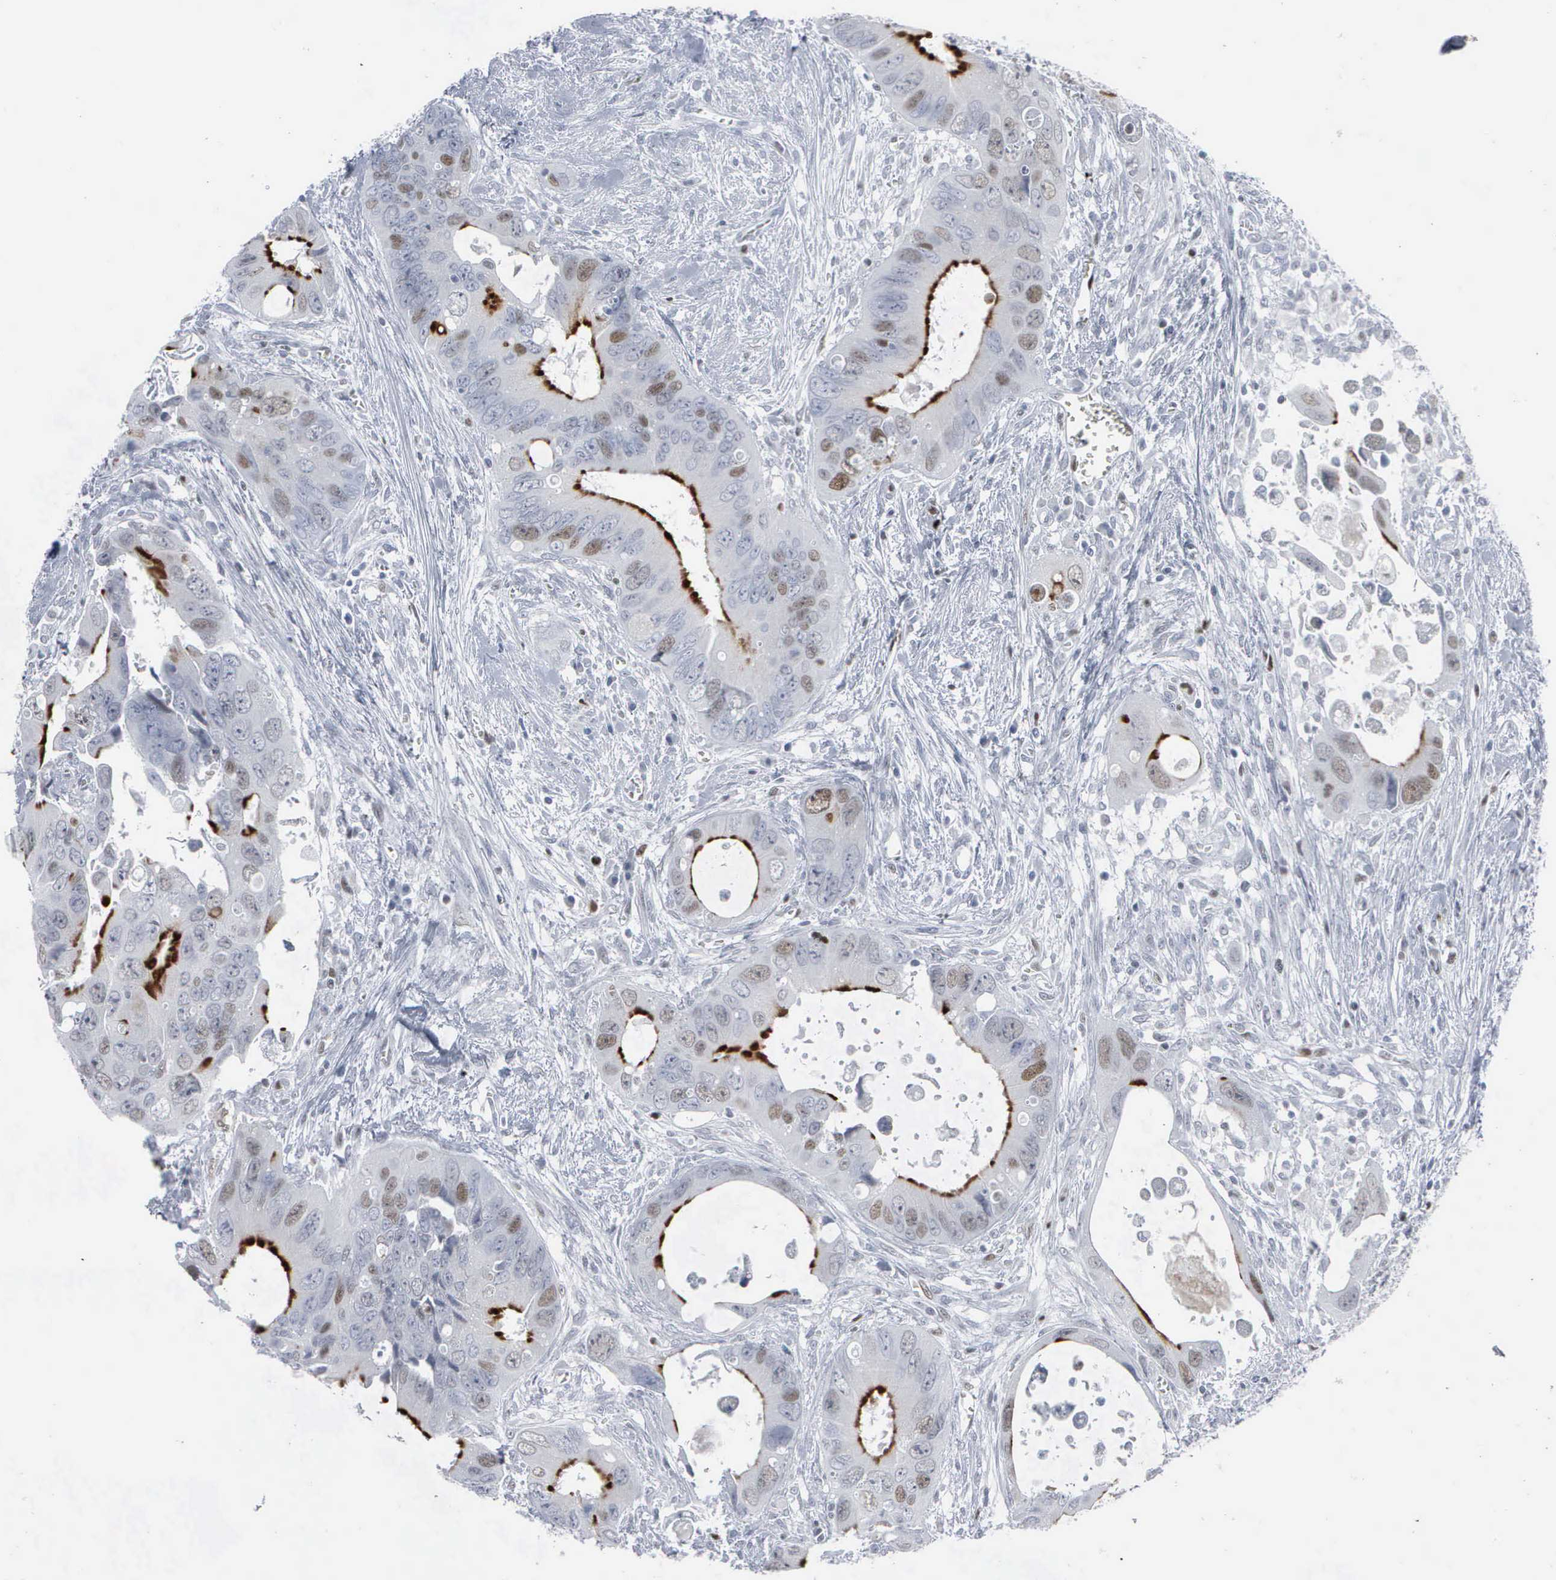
{"staining": {"intensity": "moderate", "quantity": "25%-75%", "location": "cytoplasmic/membranous,nuclear"}, "tissue": "colorectal cancer", "cell_type": "Tumor cells", "image_type": "cancer", "snomed": [{"axis": "morphology", "description": "Adenocarcinoma, NOS"}, {"axis": "topography", "description": "Rectum"}], "caption": "Moderate cytoplasmic/membranous and nuclear protein staining is seen in about 25%-75% of tumor cells in colorectal adenocarcinoma.", "gene": "CCND3", "patient": {"sex": "male", "age": 70}}